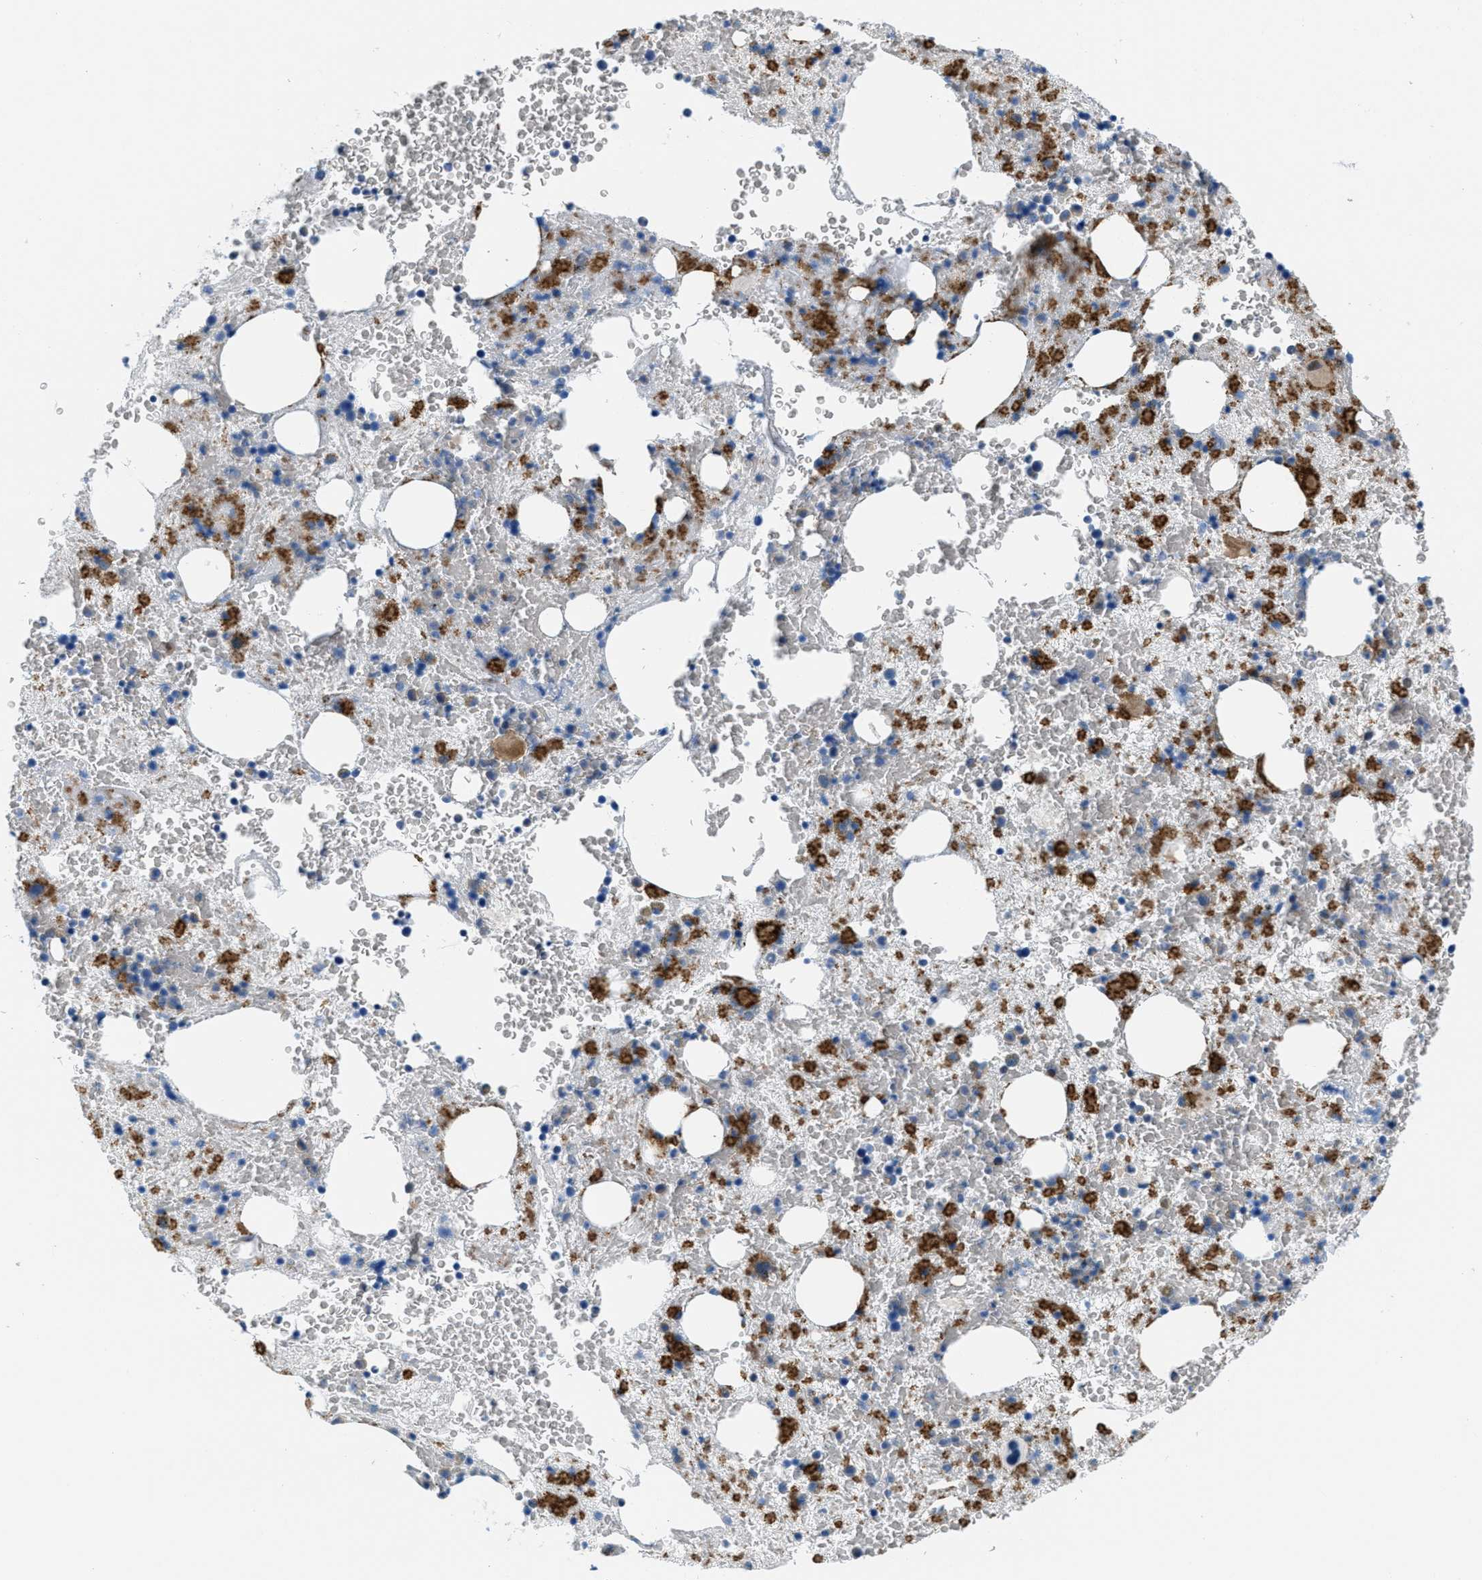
{"staining": {"intensity": "moderate", "quantity": "<25%", "location": "cytoplasmic/membranous"}, "tissue": "bone marrow", "cell_type": "Hematopoietic cells", "image_type": "normal", "snomed": [{"axis": "morphology", "description": "Normal tissue, NOS"}, {"axis": "morphology", "description": "Inflammation, NOS"}, {"axis": "topography", "description": "Bone marrow"}], "caption": "Protein analysis of unremarkable bone marrow exhibits moderate cytoplasmic/membranous expression in about <25% of hematopoietic cells. (brown staining indicates protein expression, while blue staining denotes nuclei).", "gene": "MAPRE2", "patient": {"sex": "male", "age": 63}}